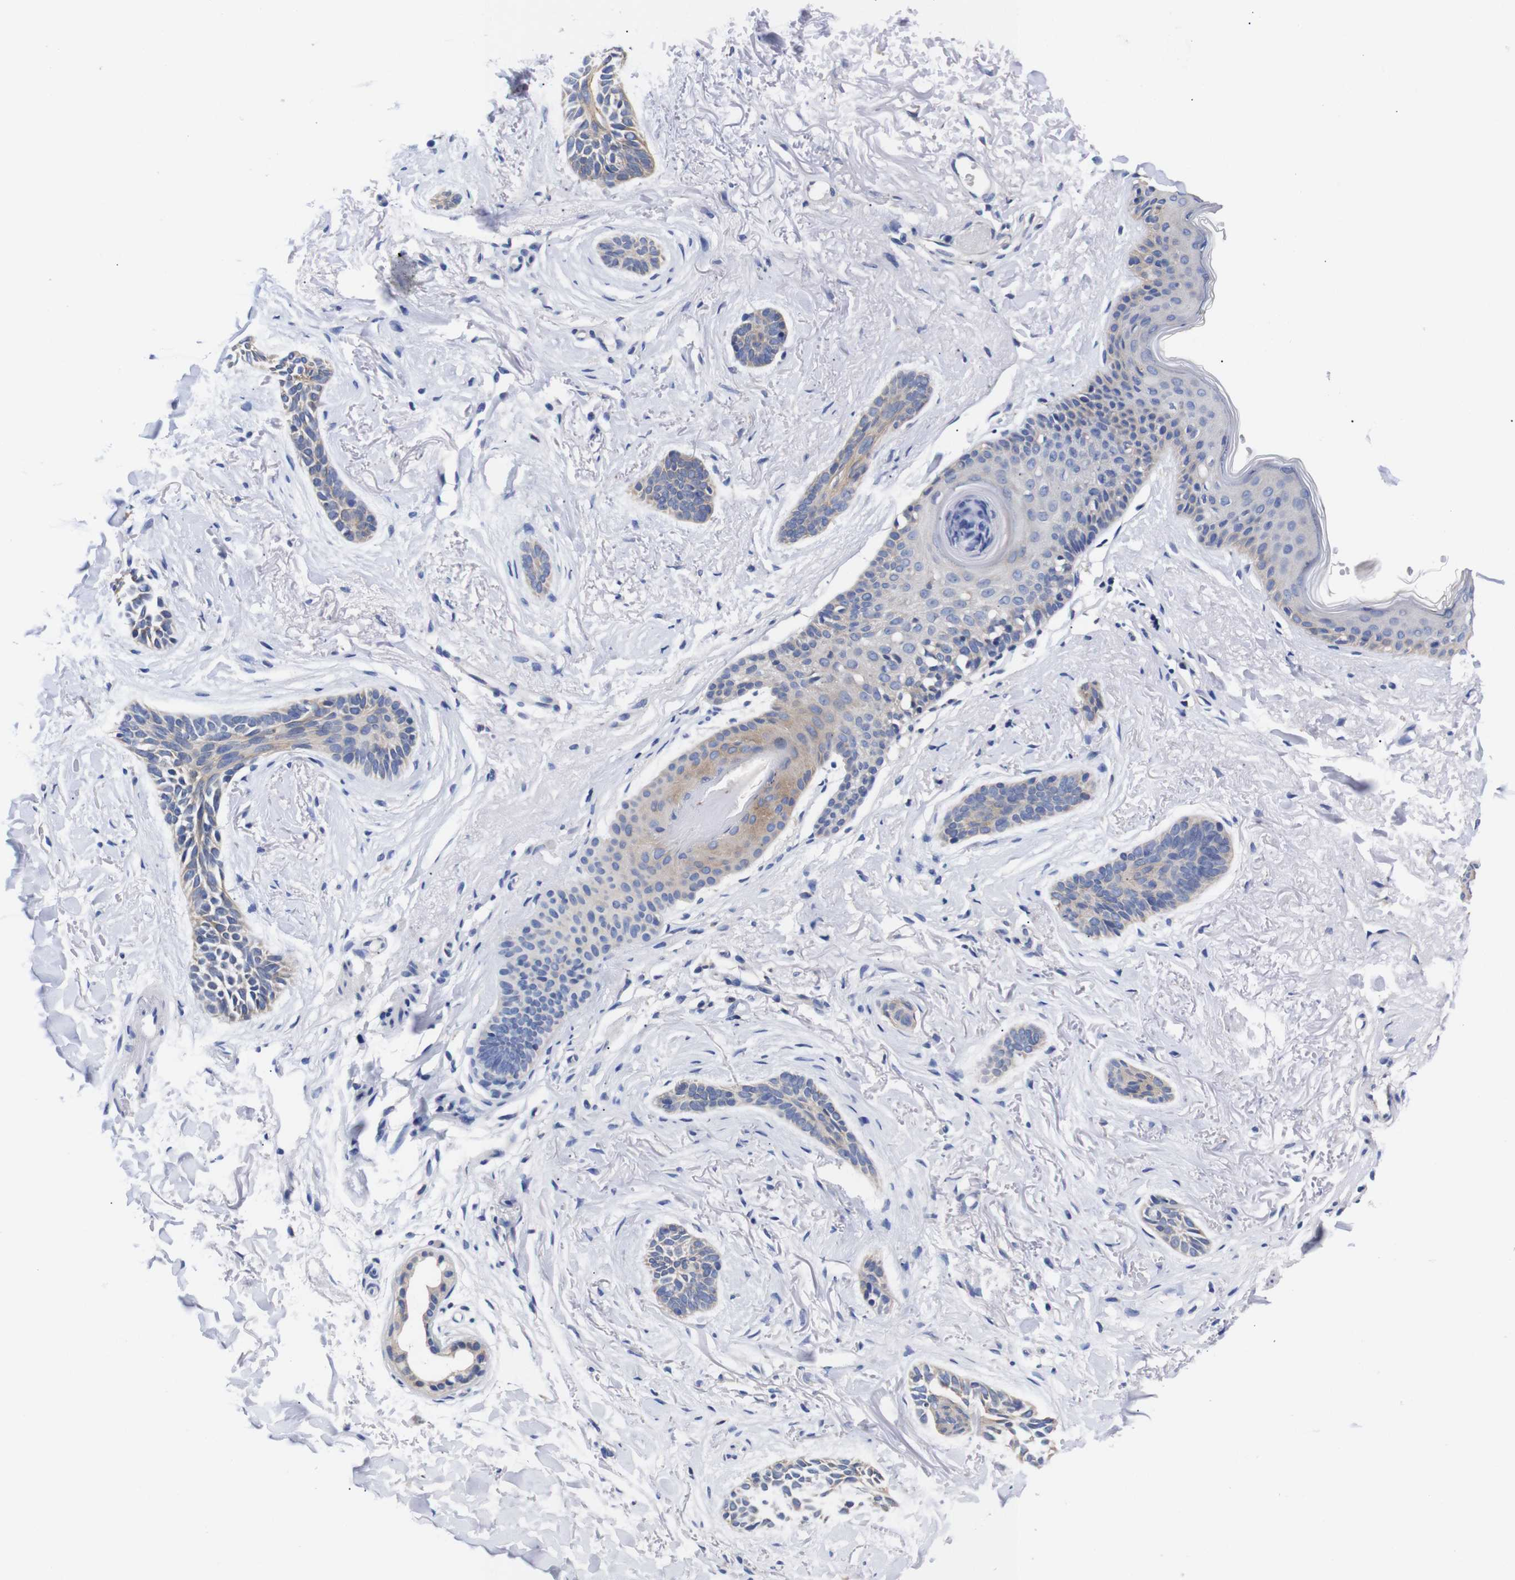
{"staining": {"intensity": "weak", "quantity": "25%-75%", "location": "cytoplasmic/membranous"}, "tissue": "skin cancer", "cell_type": "Tumor cells", "image_type": "cancer", "snomed": [{"axis": "morphology", "description": "Basal cell carcinoma"}, {"axis": "topography", "description": "Skin"}], "caption": "Immunohistochemical staining of skin cancer (basal cell carcinoma) displays low levels of weak cytoplasmic/membranous protein expression in about 25%-75% of tumor cells.", "gene": "OPN3", "patient": {"sex": "female", "age": 84}}